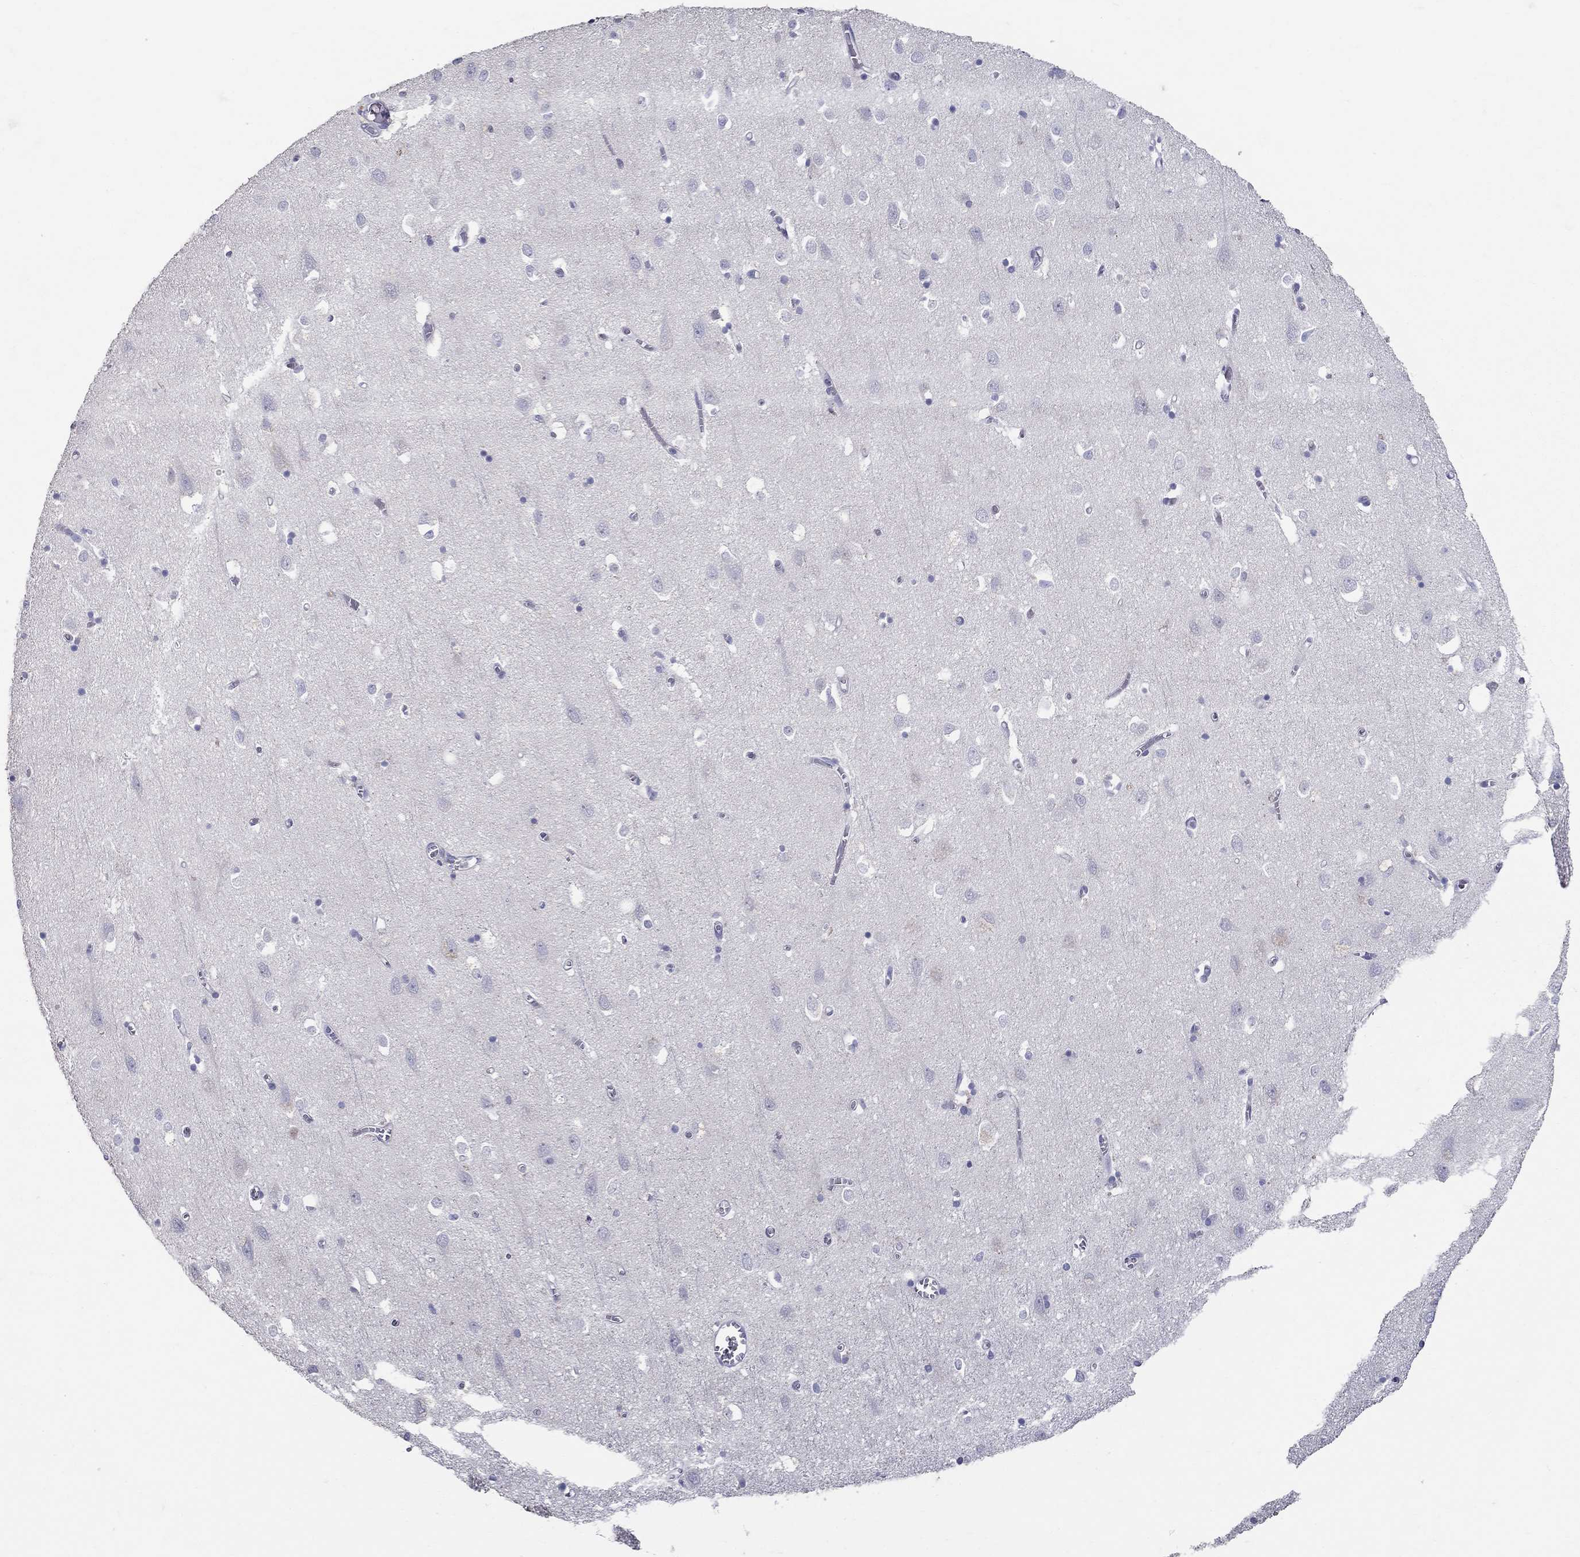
{"staining": {"intensity": "negative", "quantity": "none", "location": "none"}, "tissue": "cerebral cortex", "cell_type": "Endothelial cells", "image_type": "normal", "snomed": [{"axis": "morphology", "description": "Normal tissue, NOS"}, {"axis": "topography", "description": "Cerebral cortex"}], "caption": "DAB (3,3'-diaminobenzidine) immunohistochemical staining of normal human cerebral cortex exhibits no significant positivity in endothelial cells. Nuclei are stained in blue.", "gene": "HMX2", "patient": {"sex": "male", "age": 70}}